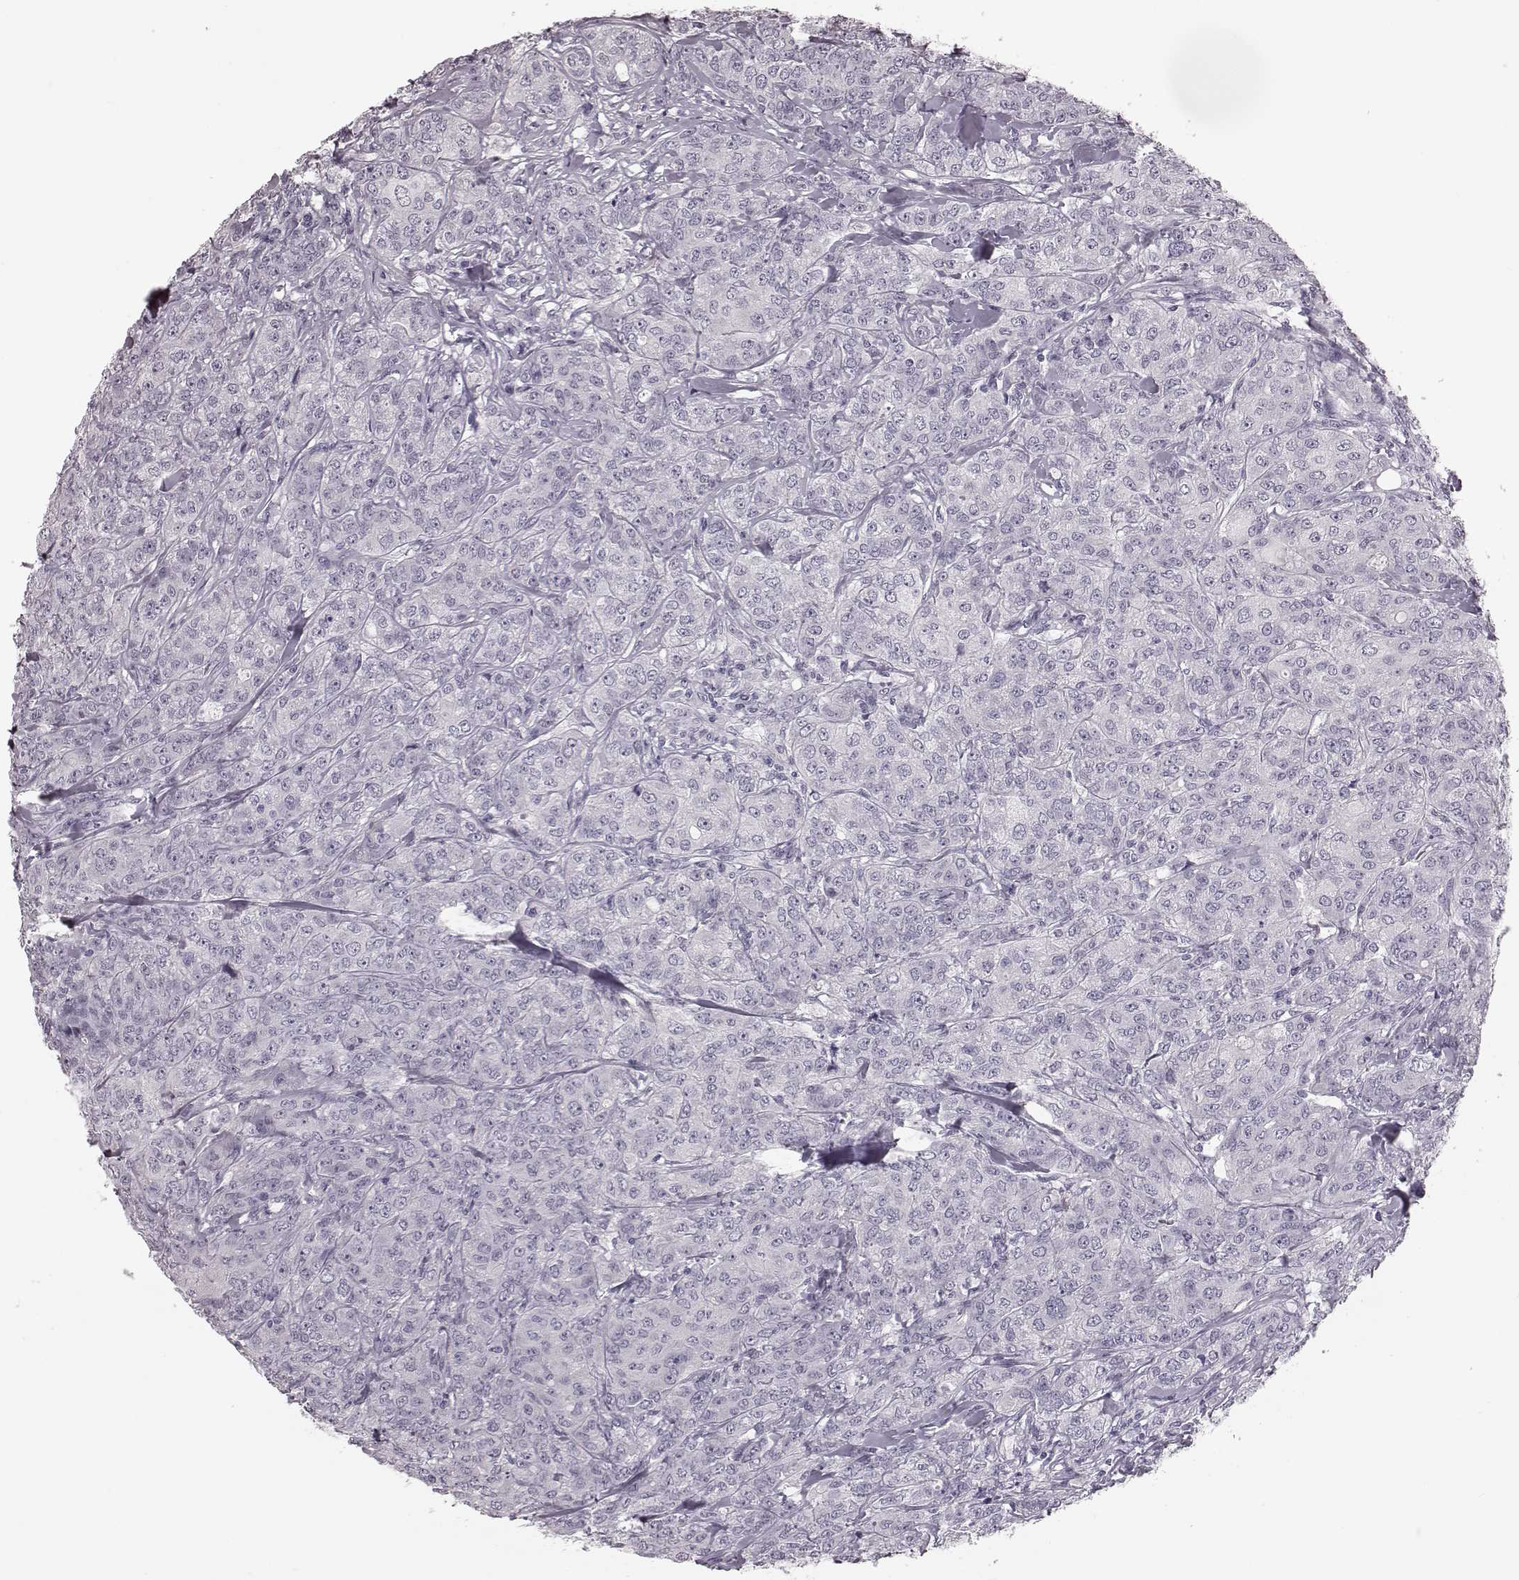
{"staining": {"intensity": "negative", "quantity": "none", "location": "none"}, "tissue": "breast cancer", "cell_type": "Tumor cells", "image_type": "cancer", "snomed": [{"axis": "morphology", "description": "Duct carcinoma"}, {"axis": "topography", "description": "Breast"}], "caption": "Human breast cancer (infiltrating ductal carcinoma) stained for a protein using immunohistochemistry (IHC) shows no staining in tumor cells.", "gene": "ZNF433", "patient": {"sex": "female", "age": 43}}